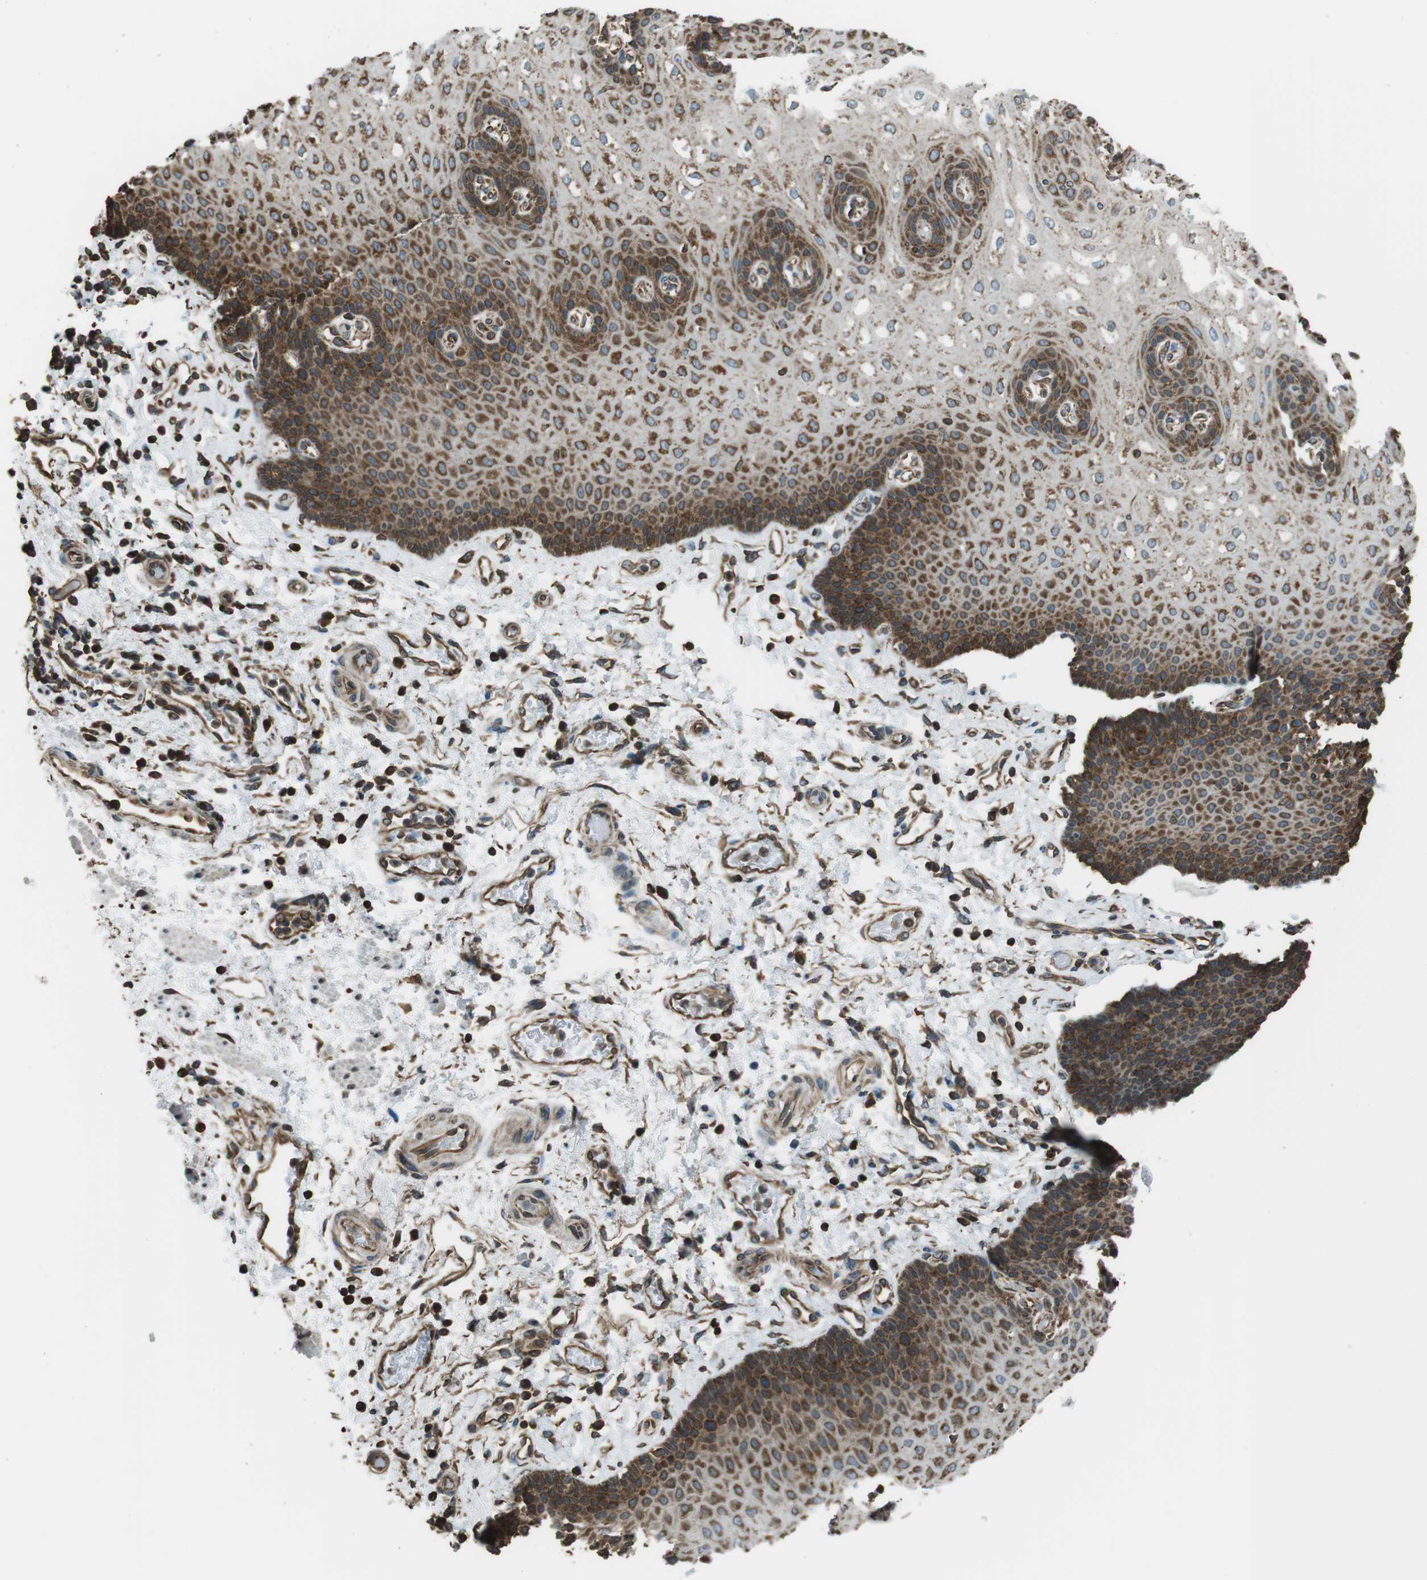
{"staining": {"intensity": "moderate", "quantity": ">75%", "location": "cytoplasmic/membranous"}, "tissue": "esophagus", "cell_type": "Squamous epithelial cells", "image_type": "normal", "snomed": [{"axis": "morphology", "description": "Normal tissue, NOS"}, {"axis": "topography", "description": "Esophagus"}], "caption": "Squamous epithelial cells show moderate cytoplasmic/membranous staining in about >75% of cells in unremarkable esophagus.", "gene": "PA2G4", "patient": {"sex": "male", "age": 54}}